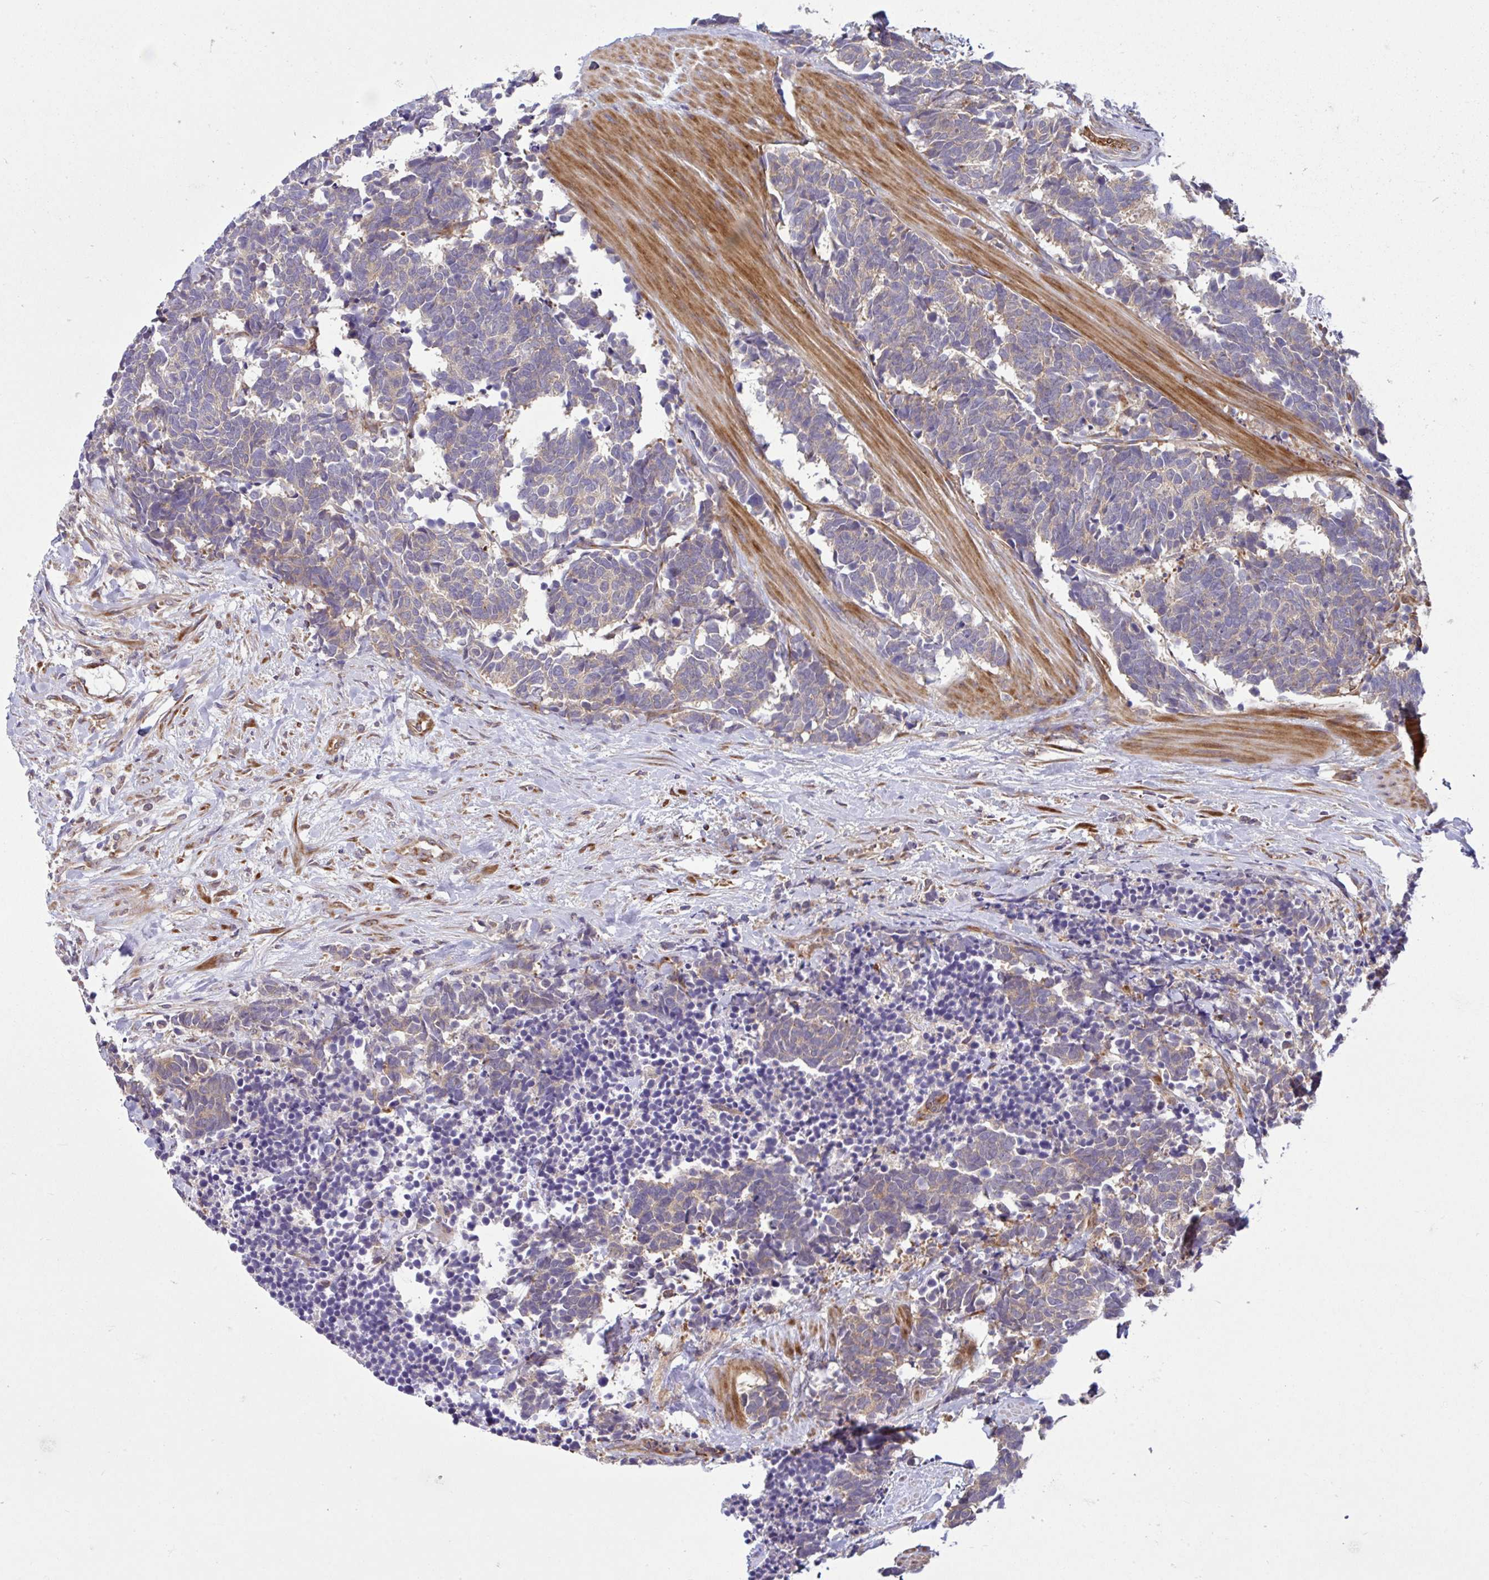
{"staining": {"intensity": "weak", "quantity": ">75%", "location": "cytoplasmic/membranous"}, "tissue": "carcinoid", "cell_type": "Tumor cells", "image_type": "cancer", "snomed": [{"axis": "morphology", "description": "Carcinoma, NOS"}, {"axis": "morphology", "description": "Carcinoid, malignant, NOS"}, {"axis": "topography", "description": "Prostate"}], "caption": "Immunohistochemical staining of human carcinoid demonstrates low levels of weak cytoplasmic/membranous positivity in approximately >75% of tumor cells. (DAB (3,3'-diaminobenzidine) IHC, brown staining for protein, blue staining for nuclei).", "gene": "NTPCR", "patient": {"sex": "male", "age": 57}}